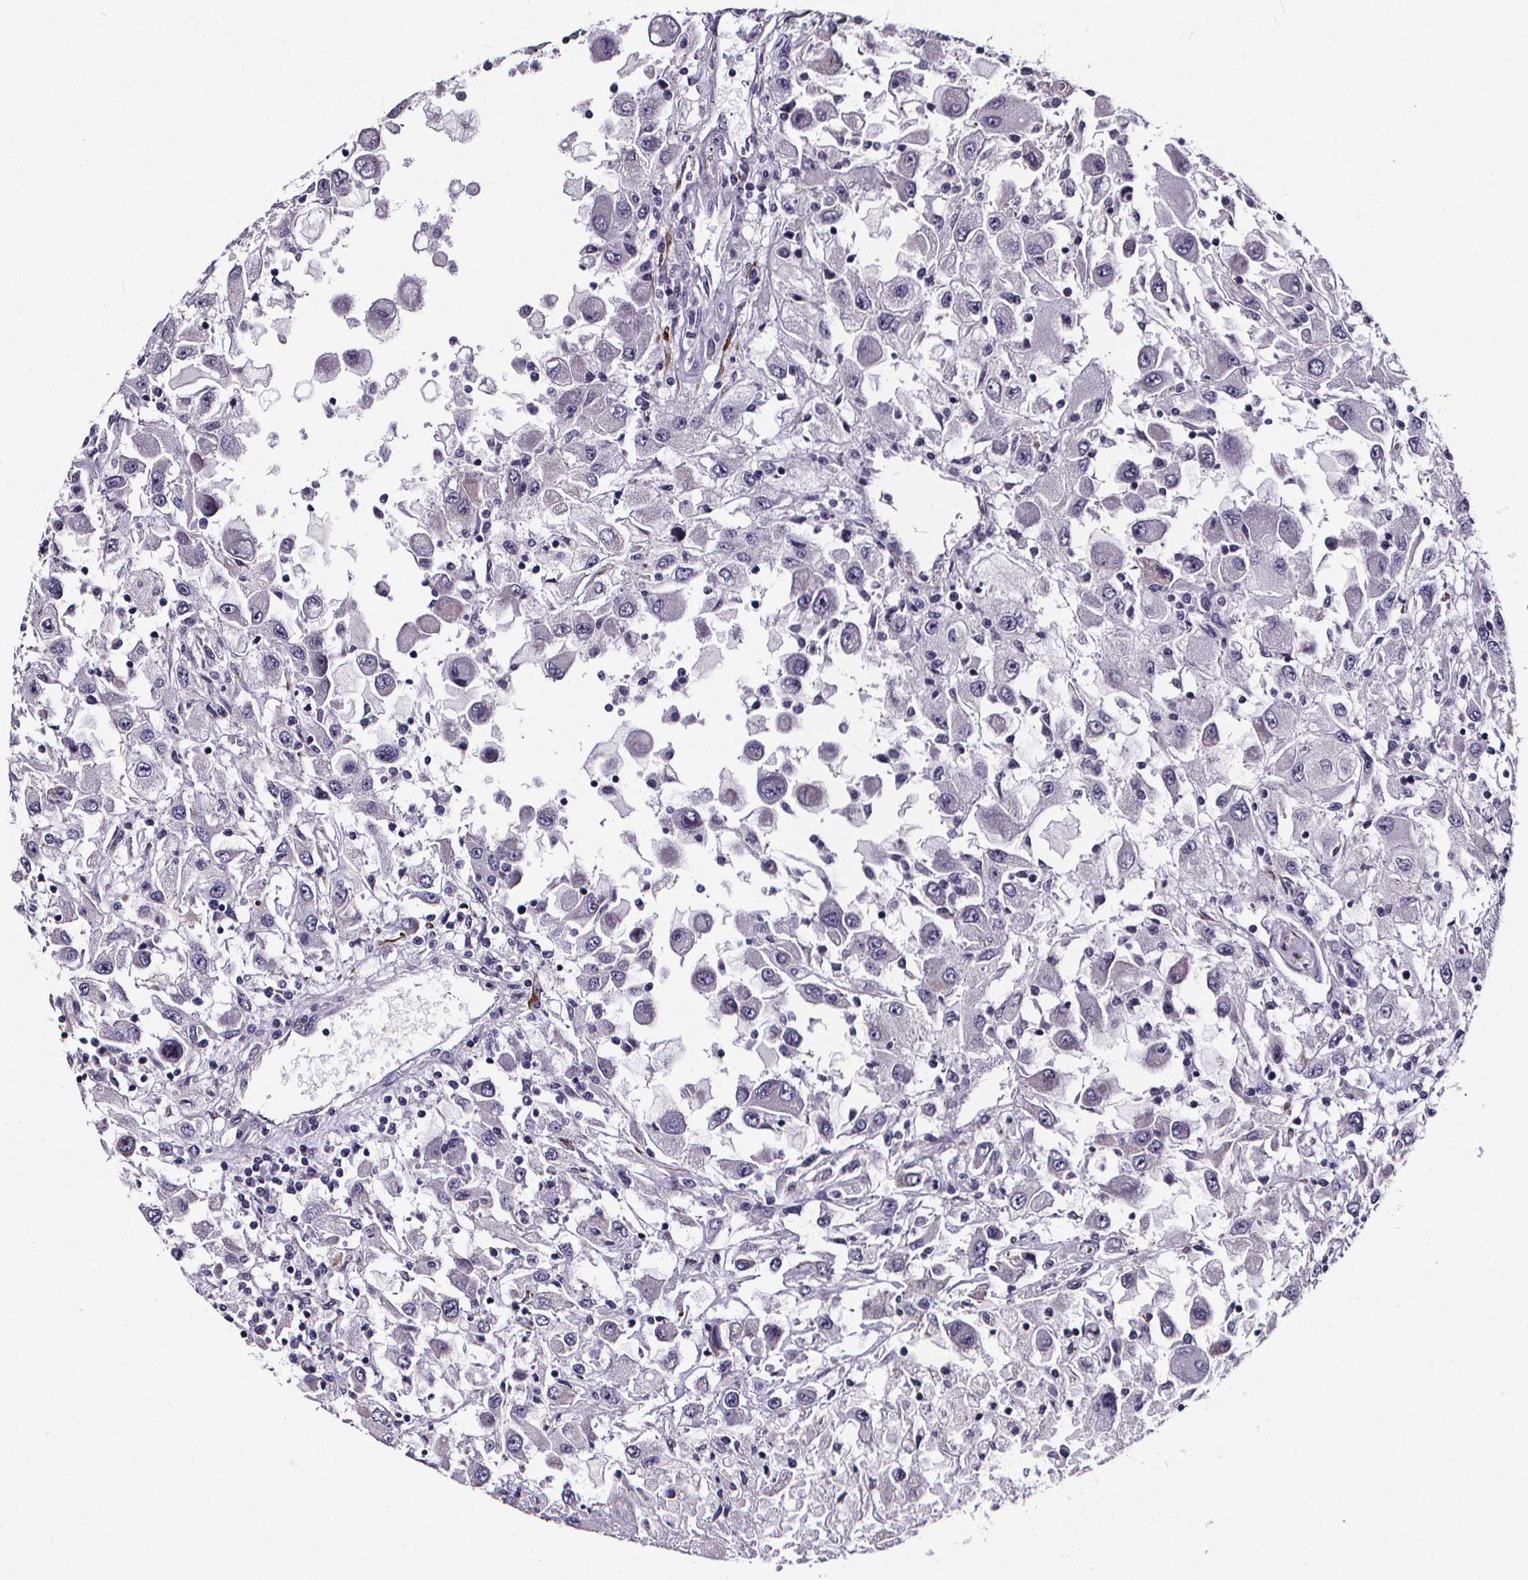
{"staining": {"intensity": "negative", "quantity": "none", "location": "none"}, "tissue": "renal cancer", "cell_type": "Tumor cells", "image_type": "cancer", "snomed": [{"axis": "morphology", "description": "Adenocarcinoma, NOS"}, {"axis": "topography", "description": "Kidney"}], "caption": "DAB (3,3'-diaminobenzidine) immunohistochemical staining of human renal cancer exhibits no significant positivity in tumor cells.", "gene": "AEBP1", "patient": {"sex": "female", "age": 67}}